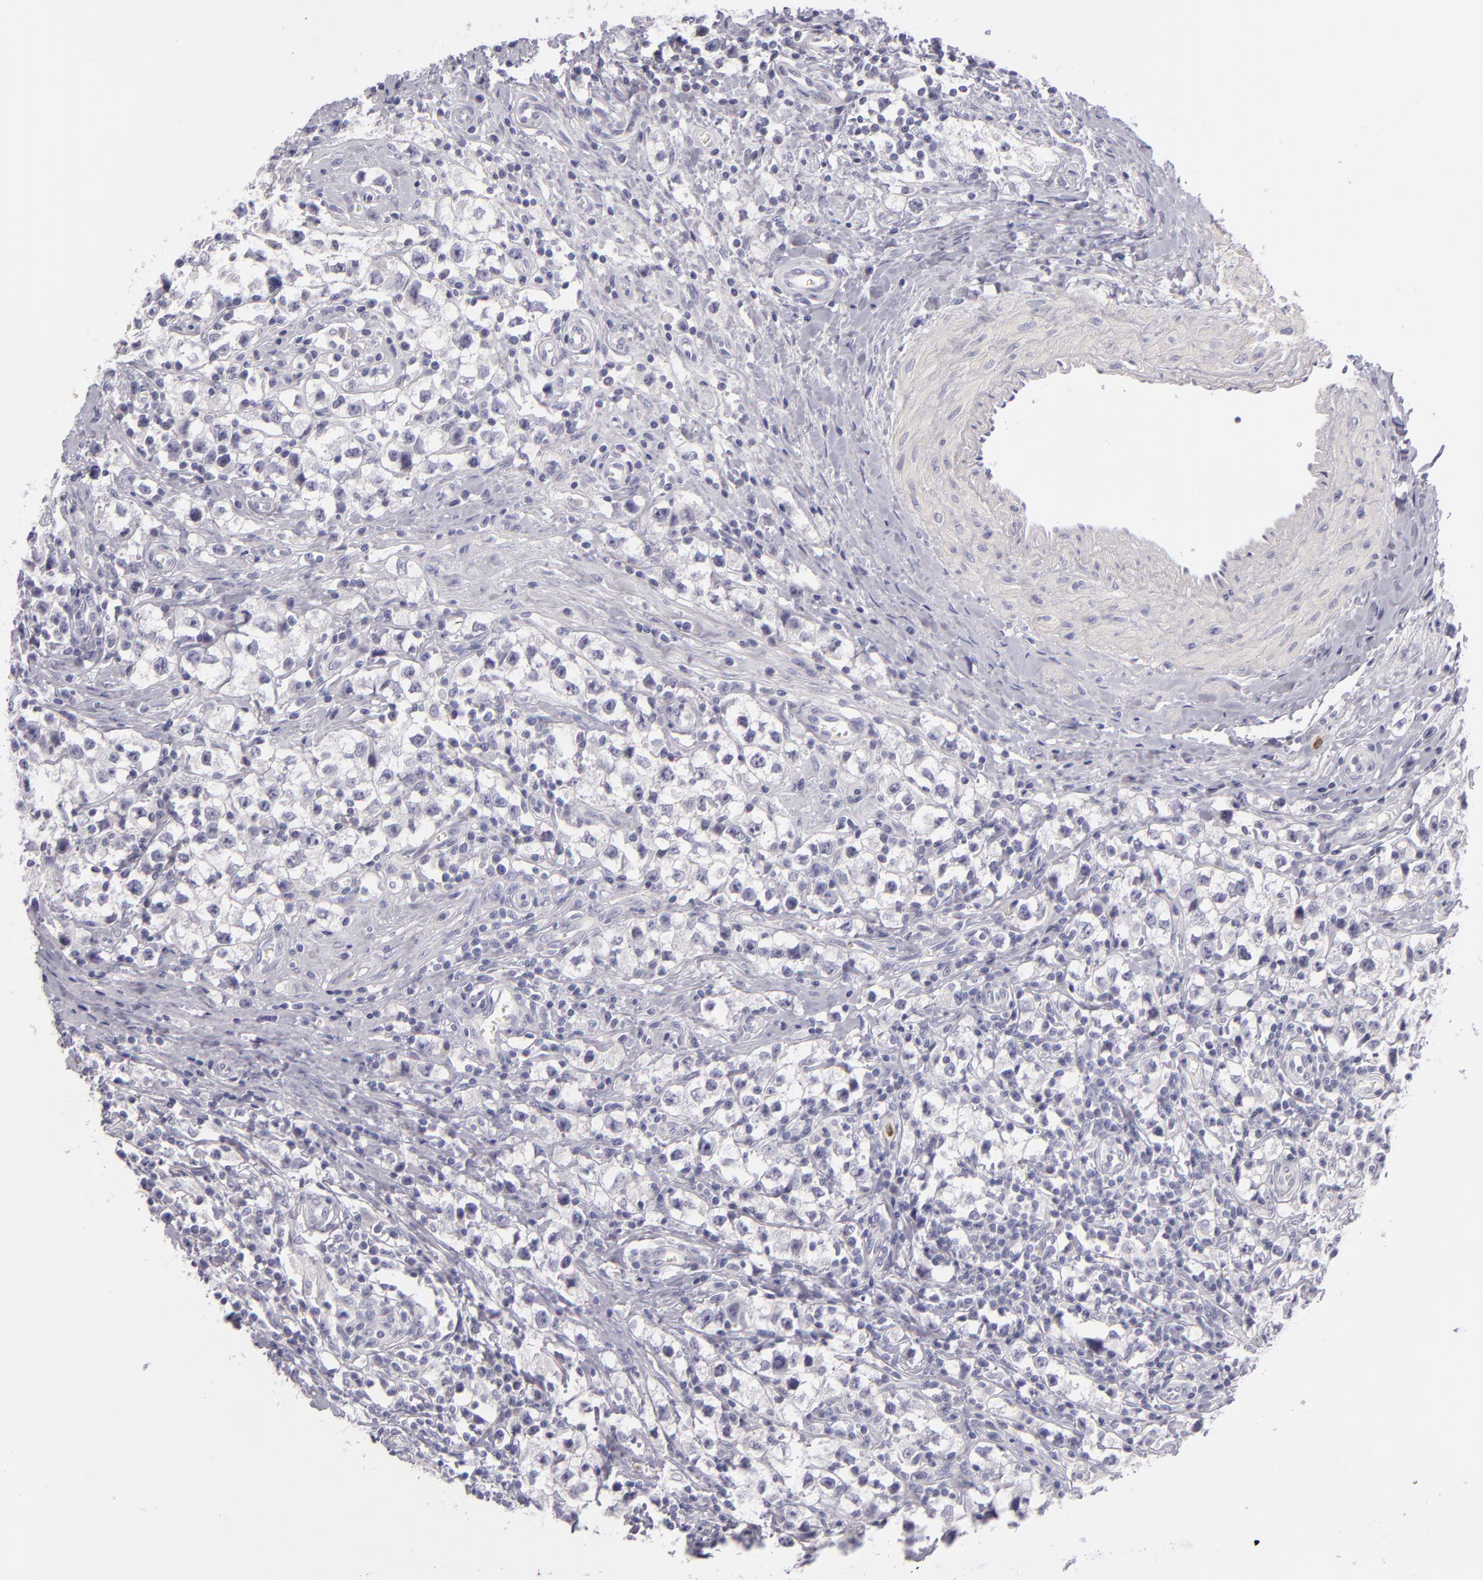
{"staining": {"intensity": "negative", "quantity": "none", "location": "none"}, "tissue": "testis cancer", "cell_type": "Tumor cells", "image_type": "cancer", "snomed": [{"axis": "morphology", "description": "Seminoma, NOS"}, {"axis": "topography", "description": "Testis"}], "caption": "Testis cancer stained for a protein using immunohistochemistry displays no expression tumor cells.", "gene": "FAM181A", "patient": {"sex": "male", "age": 35}}